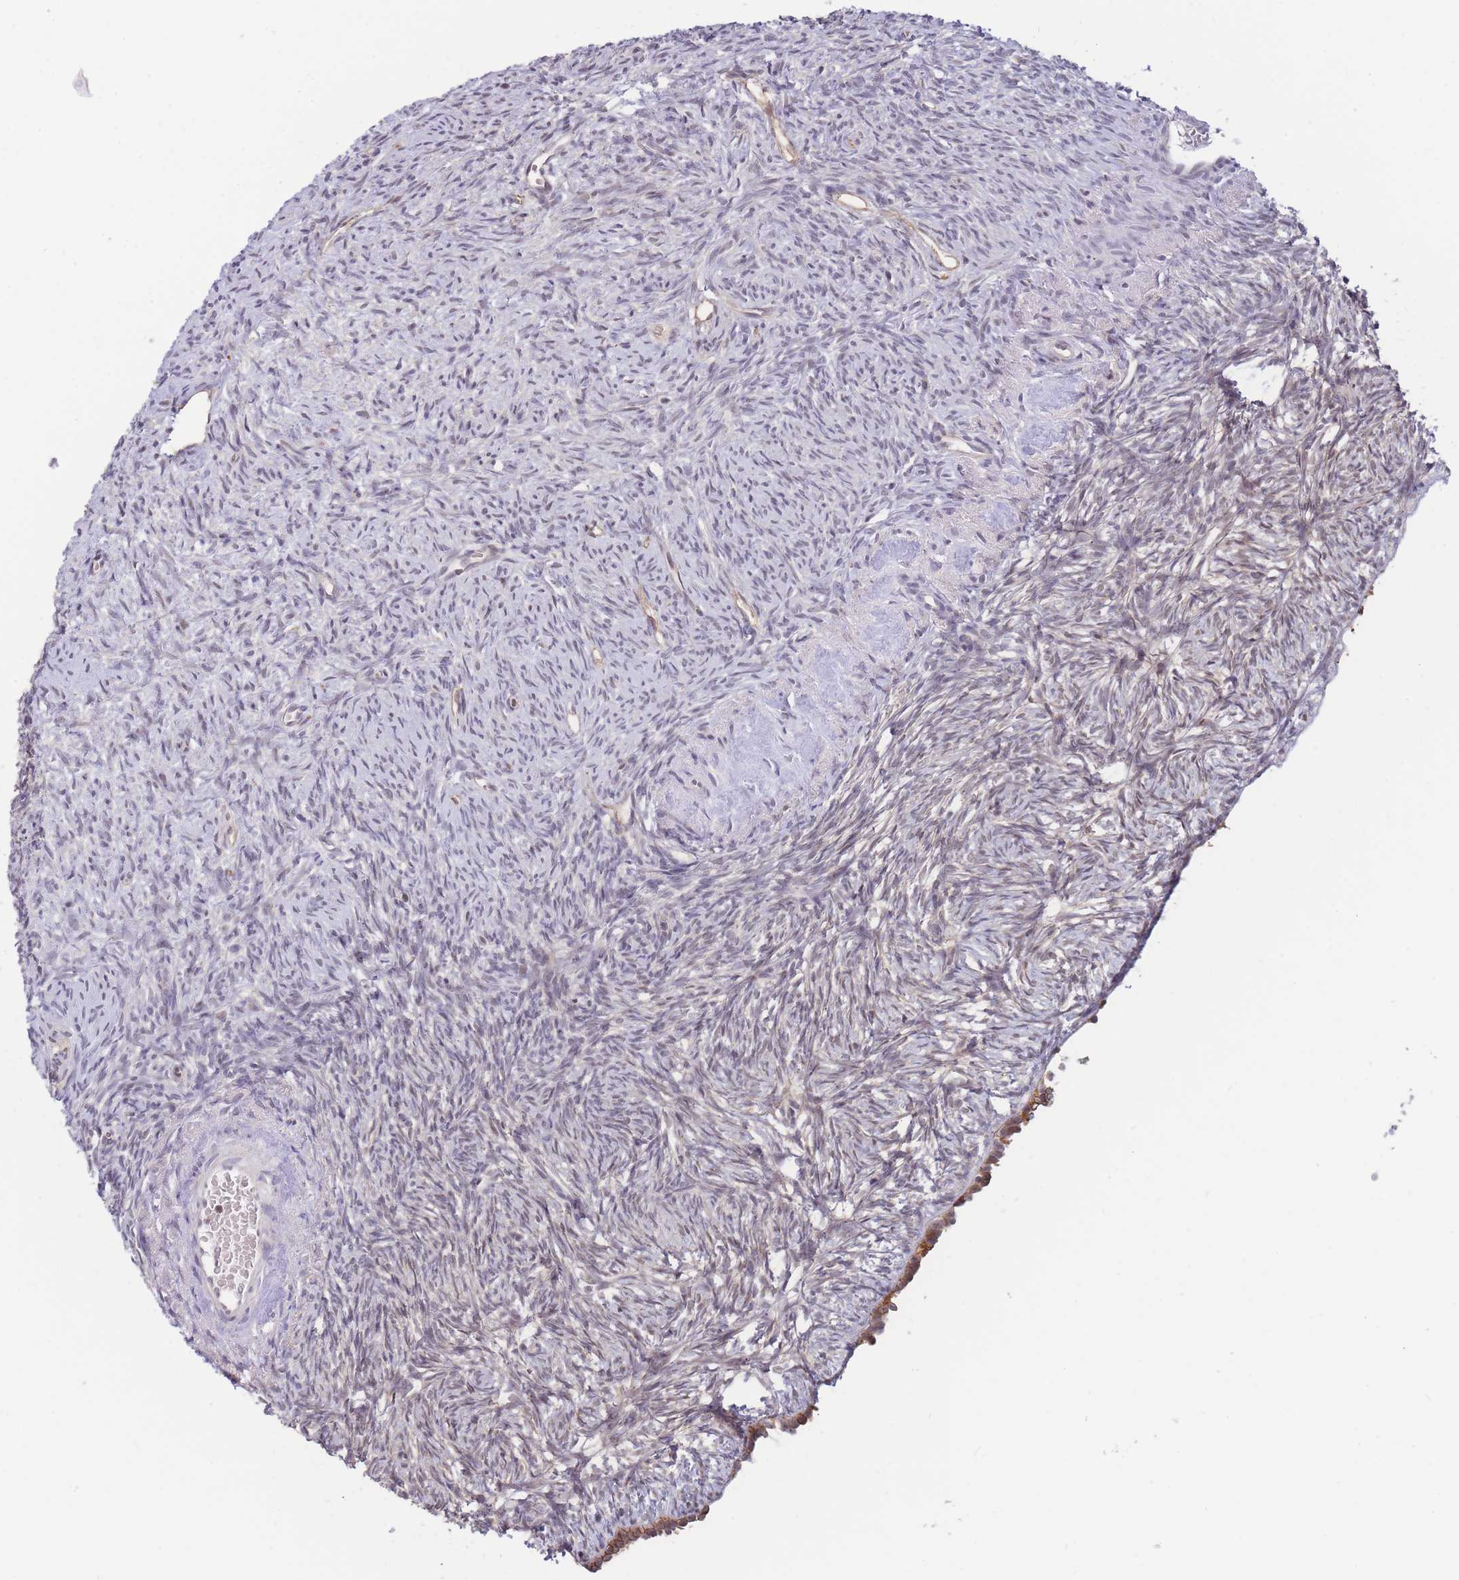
{"staining": {"intensity": "moderate", "quantity": "<25%", "location": "nuclear"}, "tissue": "ovary", "cell_type": "Ovarian stroma cells", "image_type": "normal", "snomed": [{"axis": "morphology", "description": "Normal tissue, NOS"}, {"axis": "topography", "description": "Ovary"}], "caption": "Immunohistochemistry (DAB) staining of normal ovary demonstrates moderate nuclear protein expression in approximately <25% of ovarian stroma cells.", "gene": "BOD1L1", "patient": {"sex": "female", "age": 51}}